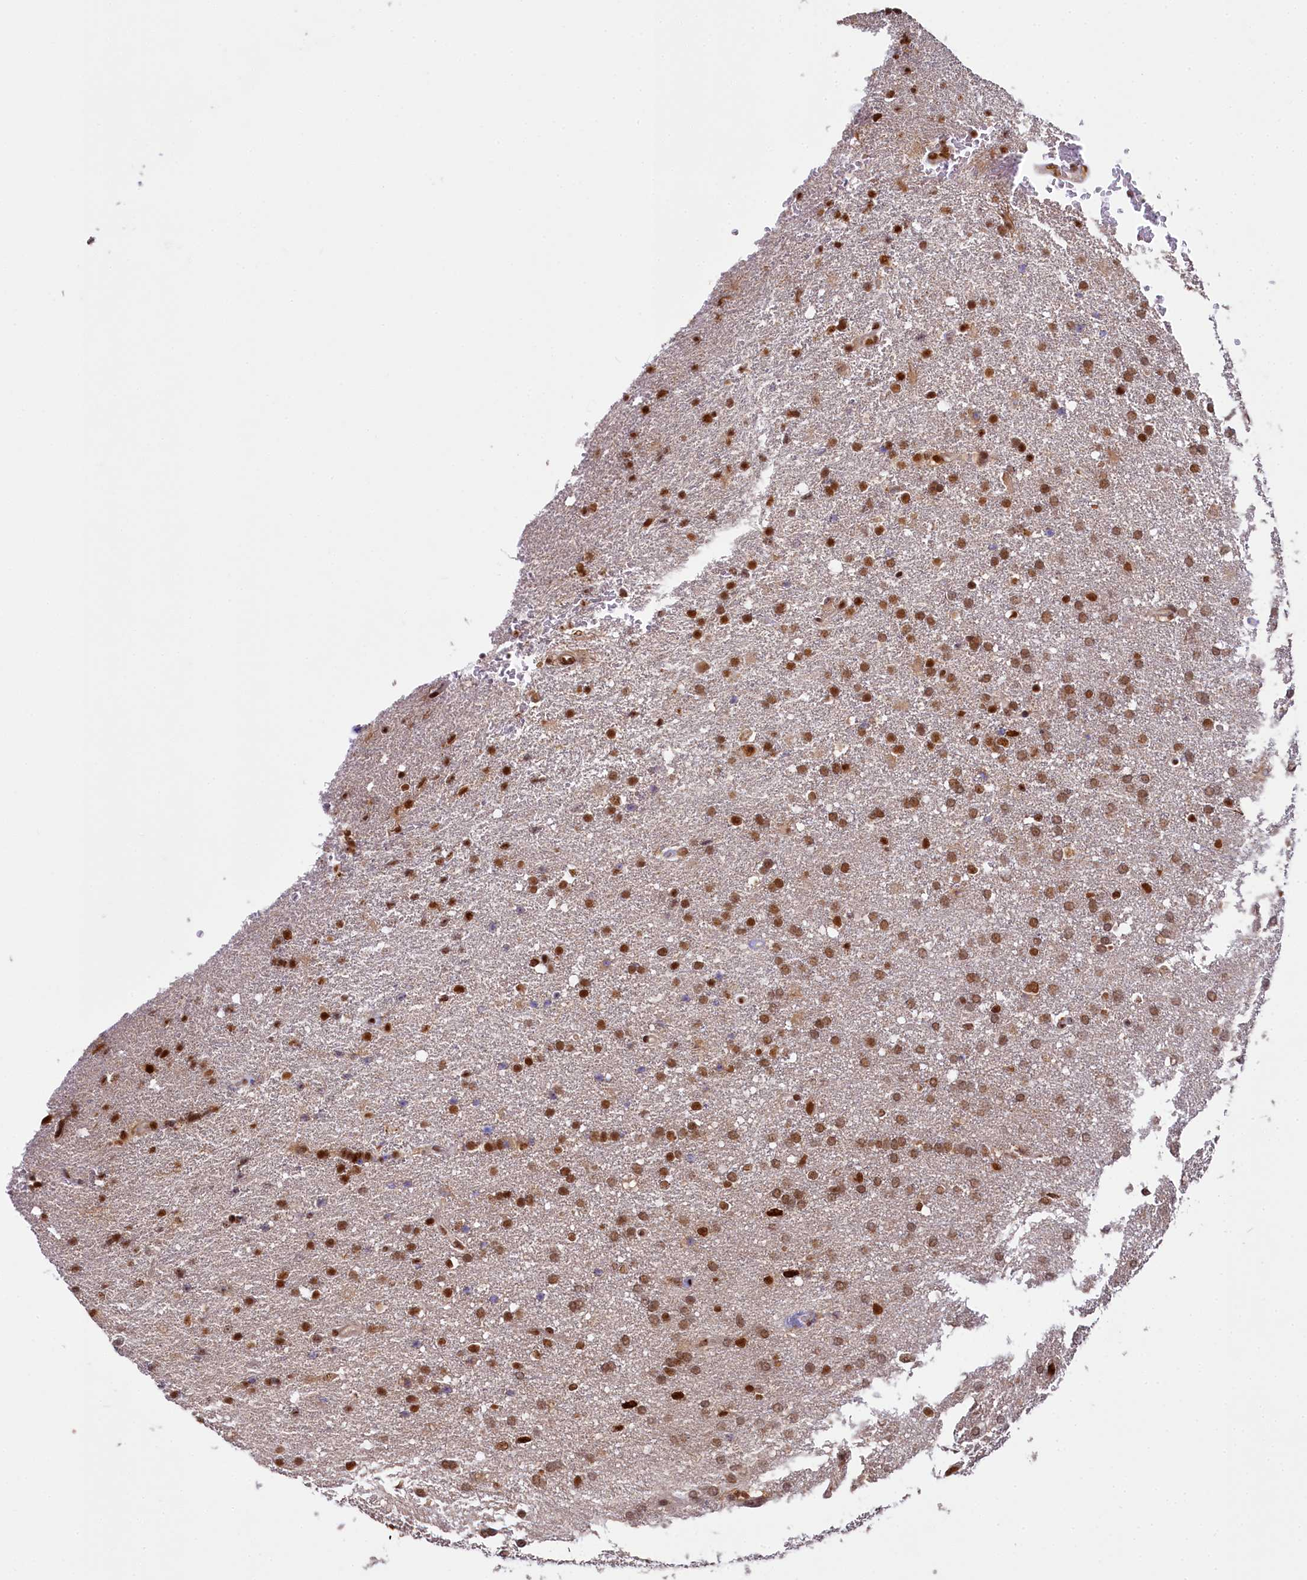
{"staining": {"intensity": "moderate", "quantity": ">75%", "location": "nuclear"}, "tissue": "glioma", "cell_type": "Tumor cells", "image_type": "cancer", "snomed": [{"axis": "morphology", "description": "Glioma, malignant, High grade"}, {"axis": "topography", "description": "Brain"}], "caption": "Immunohistochemistry (IHC) staining of glioma, which displays medium levels of moderate nuclear expression in approximately >75% of tumor cells indicating moderate nuclear protein expression. The staining was performed using DAB (brown) for protein detection and nuclei were counterstained in hematoxylin (blue).", "gene": "PPHLN1", "patient": {"sex": "male", "age": 72}}